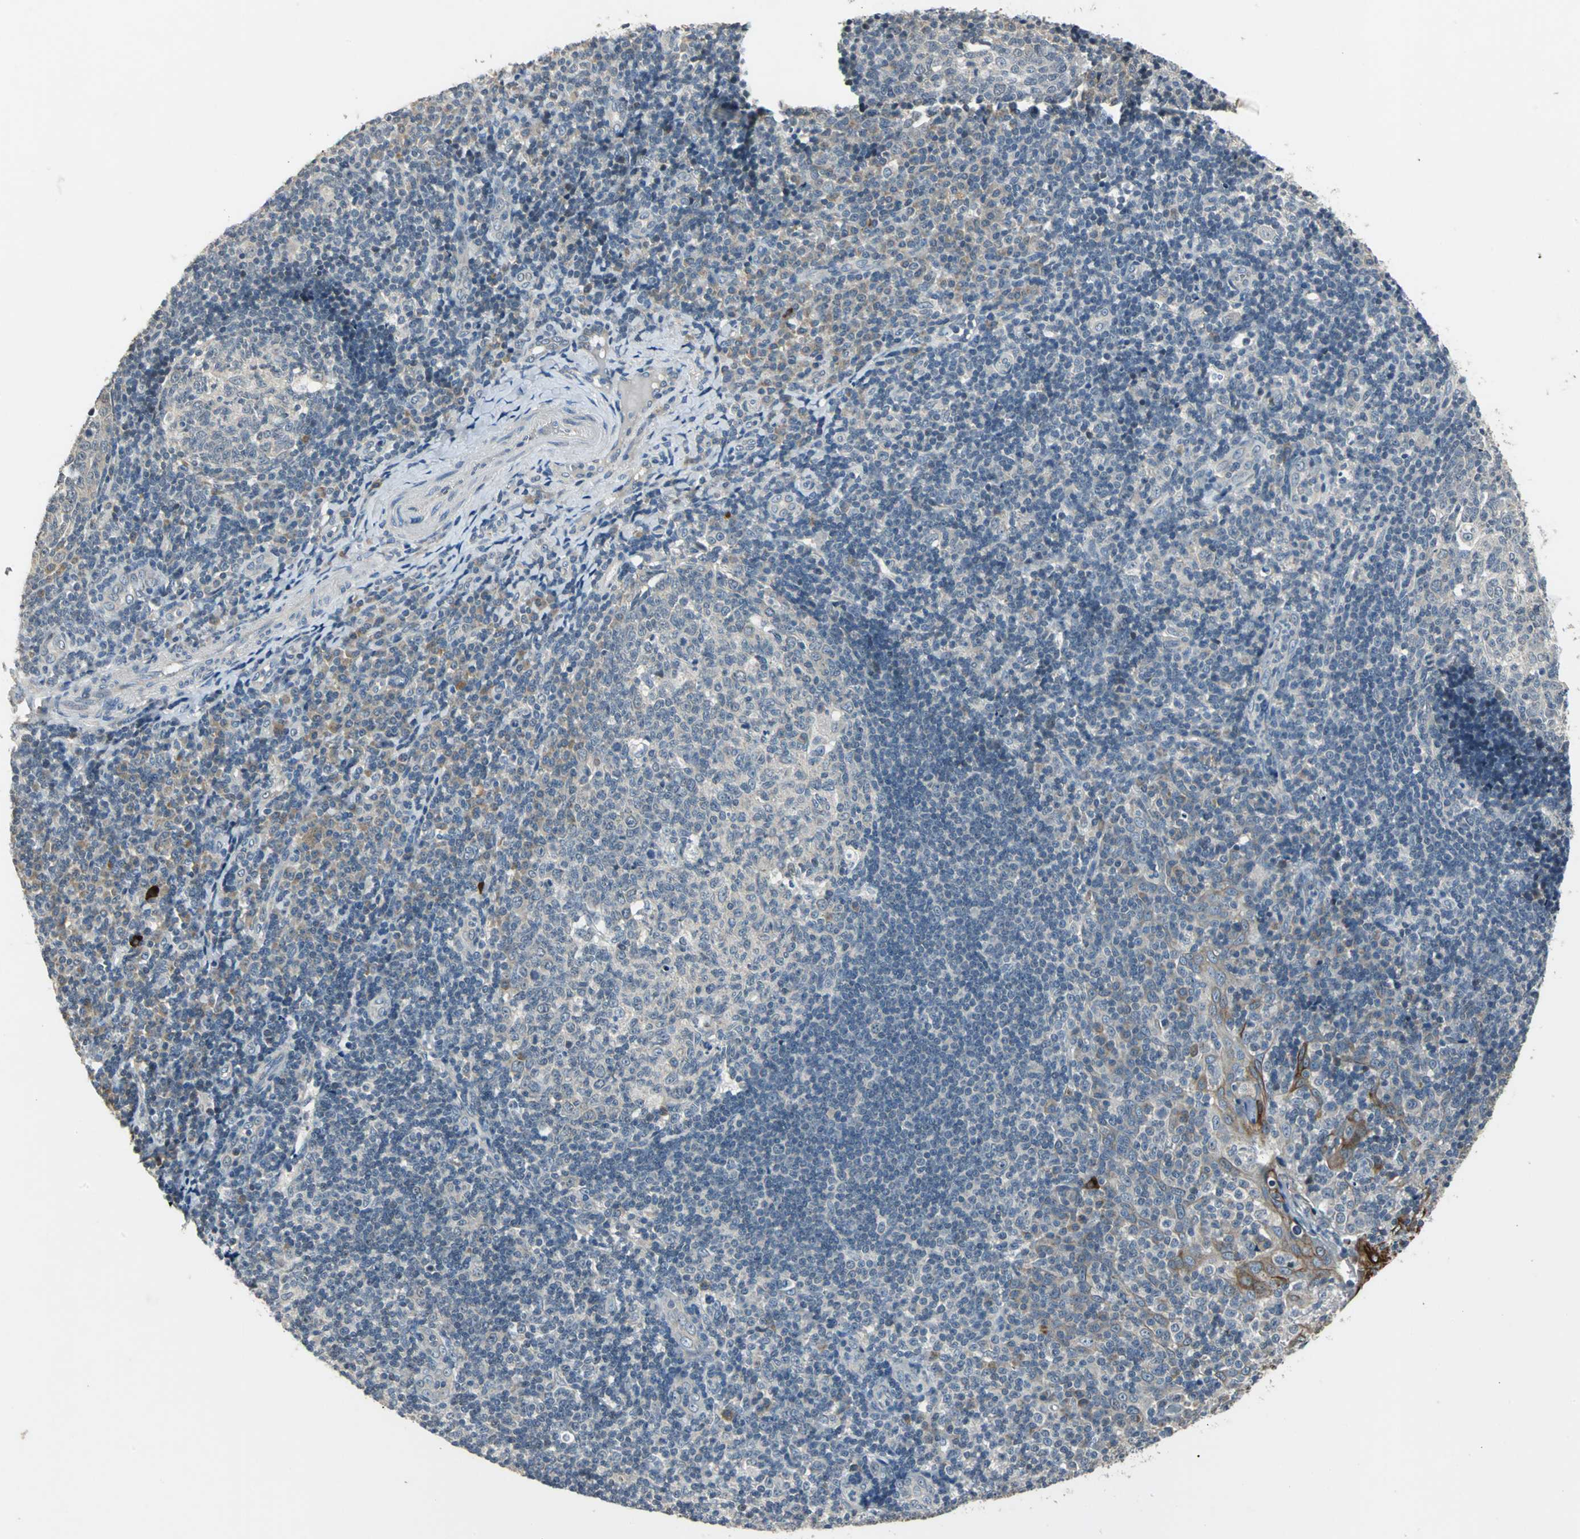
{"staining": {"intensity": "weak", "quantity": "<25%", "location": "cytoplasmic/membranous"}, "tissue": "tonsil", "cell_type": "Germinal center cells", "image_type": "normal", "snomed": [{"axis": "morphology", "description": "Normal tissue, NOS"}, {"axis": "topography", "description": "Tonsil"}], "caption": "Immunohistochemistry (IHC) of normal tonsil shows no positivity in germinal center cells.", "gene": "JADE3", "patient": {"sex": "female", "age": 40}}